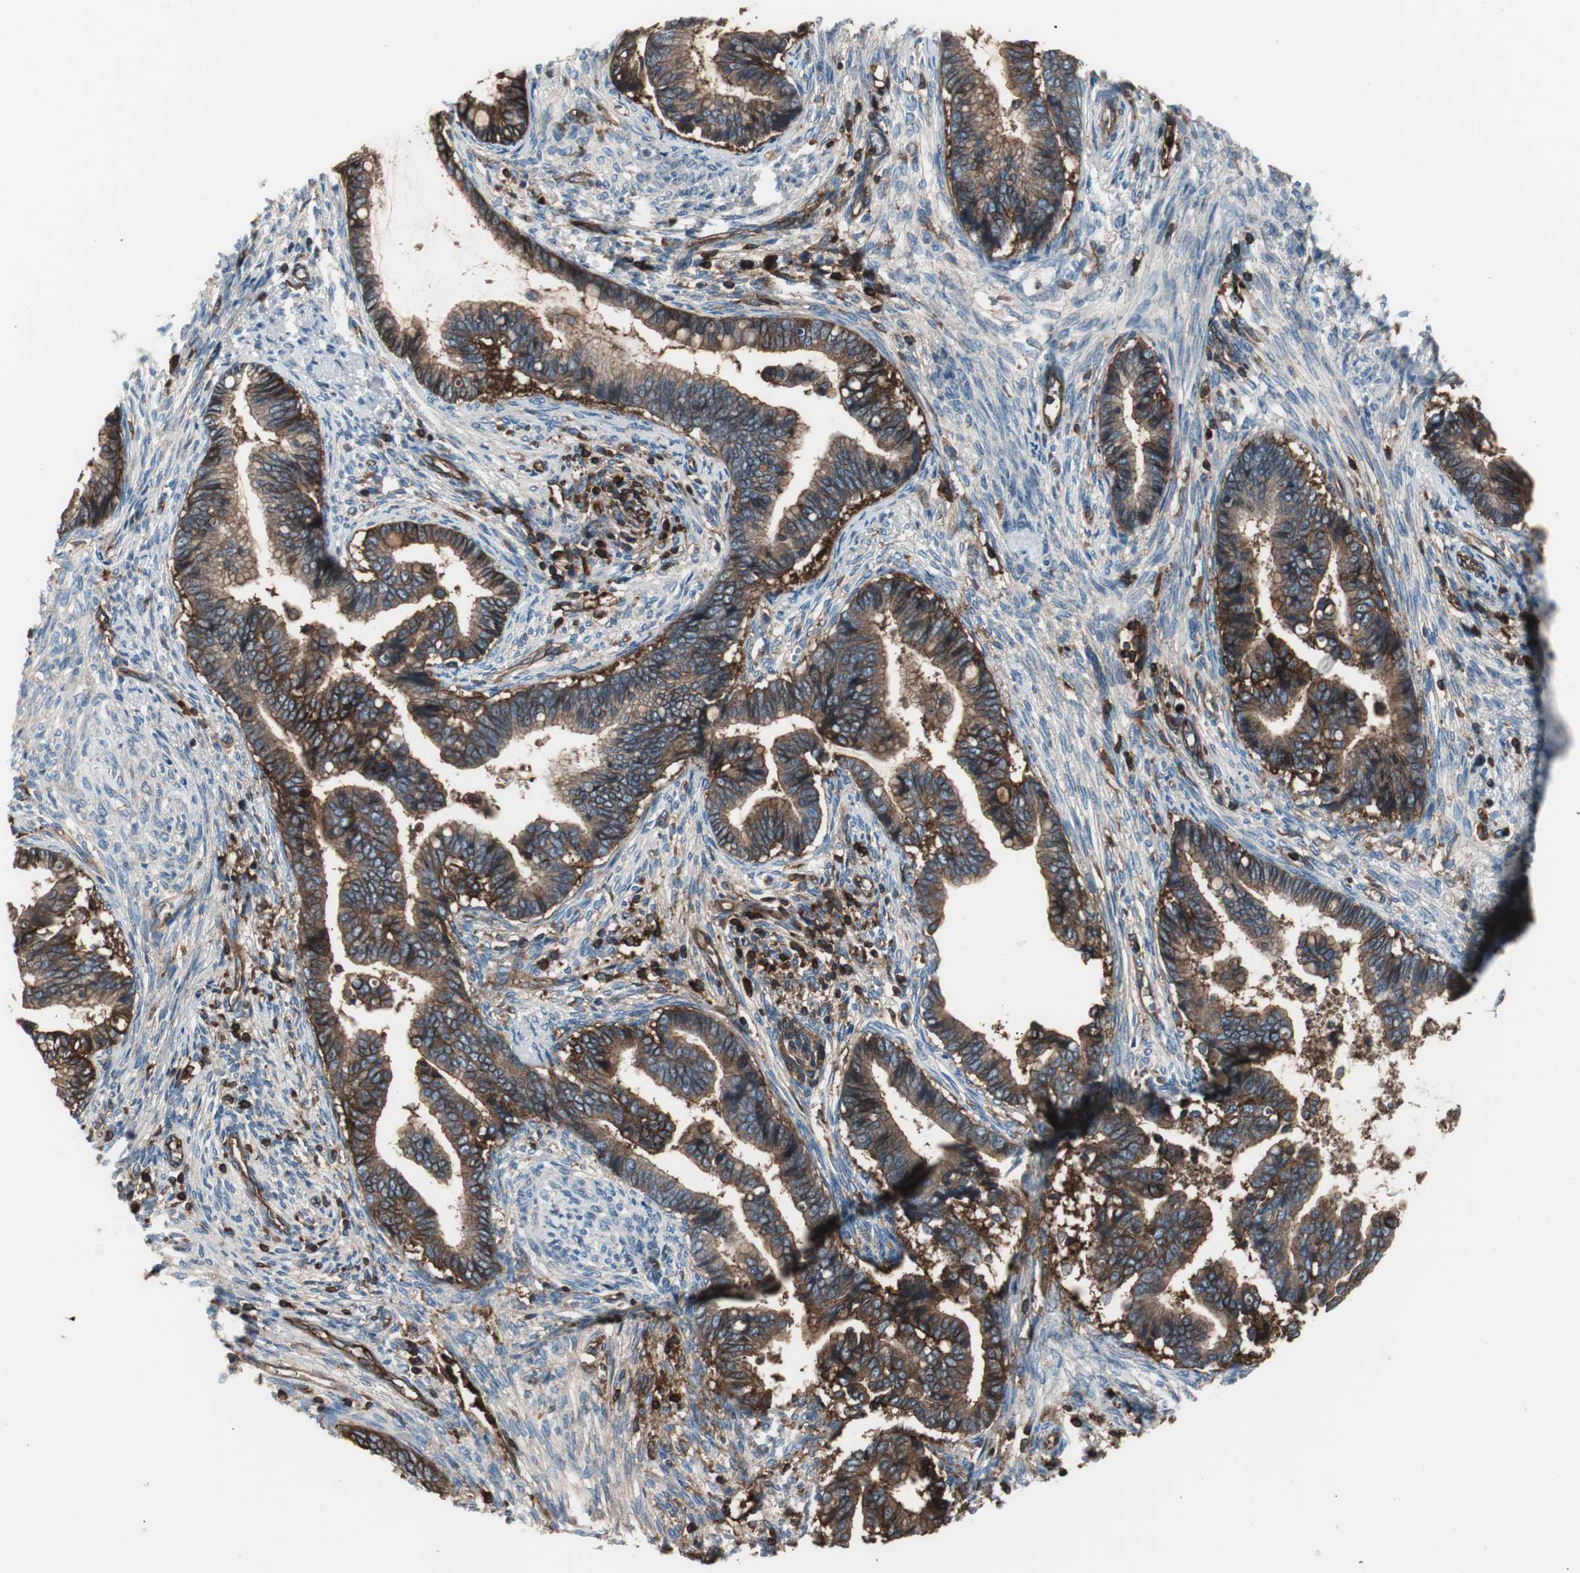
{"staining": {"intensity": "strong", "quantity": ">75%", "location": "cytoplasmic/membranous"}, "tissue": "cervical cancer", "cell_type": "Tumor cells", "image_type": "cancer", "snomed": [{"axis": "morphology", "description": "Adenocarcinoma, NOS"}, {"axis": "topography", "description": "Cervix"}], "caption": "Tumor cells exhibit high levels of strong cytoplasmic/membranous positivity in approximately >75% of cells in cervical cancer.", "gene": "B2M", "patient": {"sex": "female", "age": 44}}